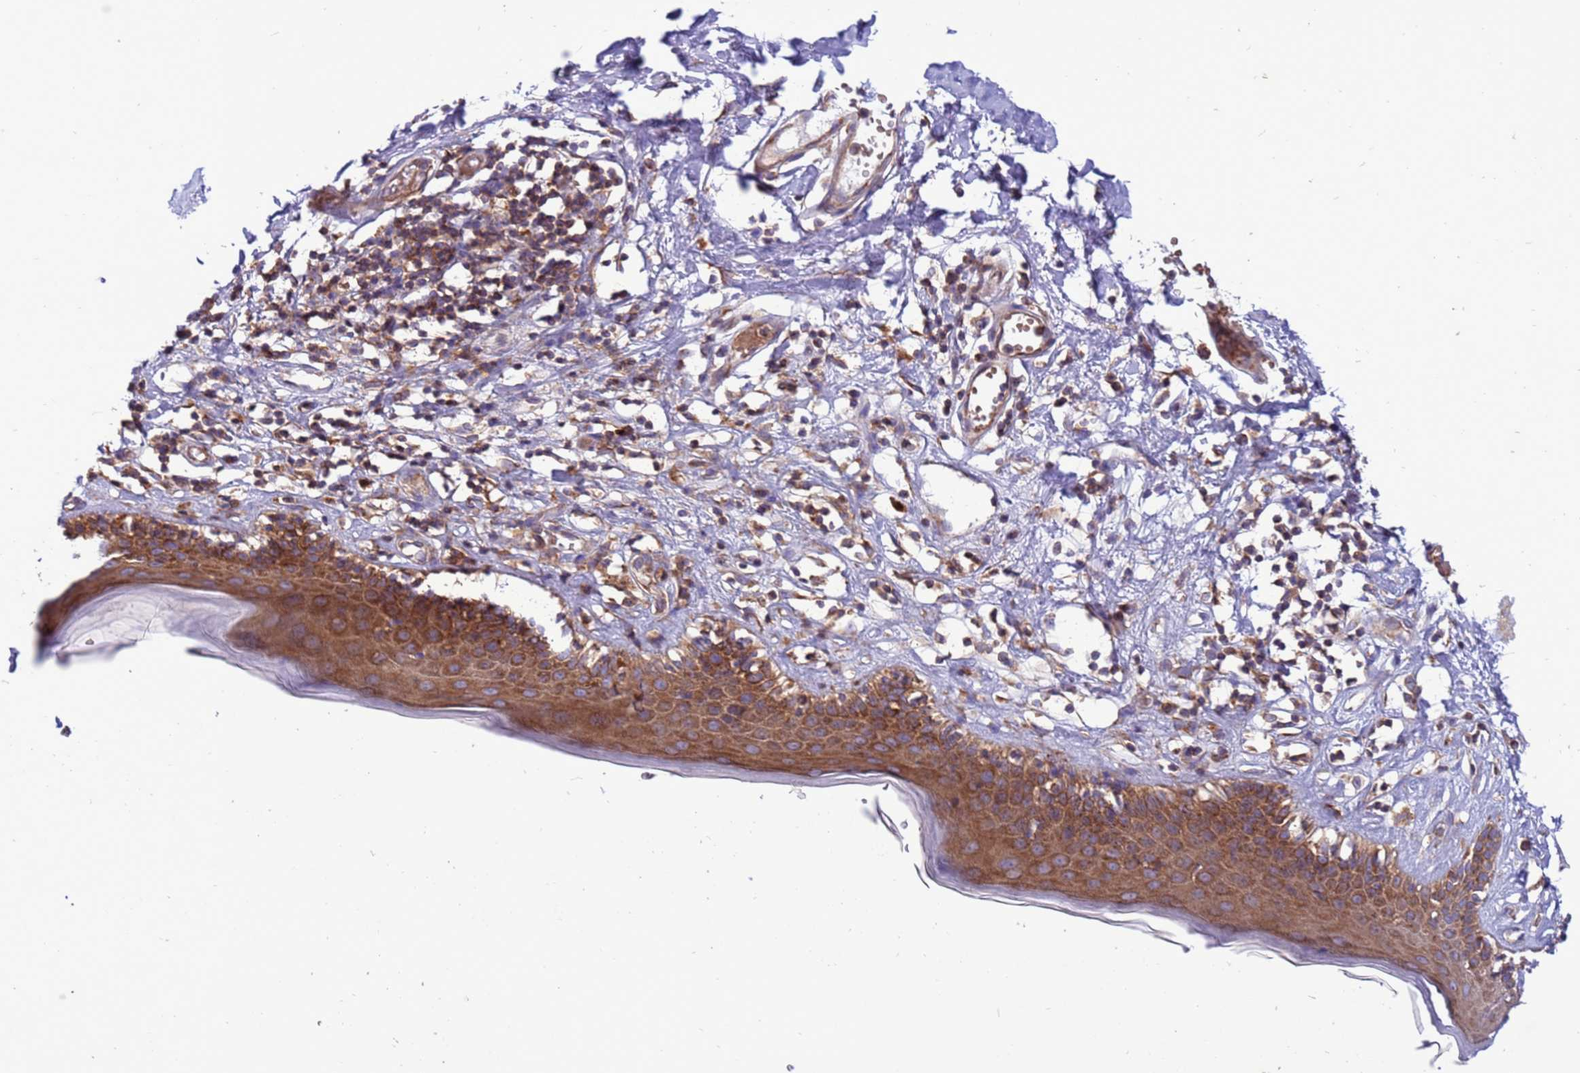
{"staining": {"intensity": "moderate", "quantity": "25%-75%", "location": "cytoplasmic/membranous"}, "tissue": "skin", "cell_type": "Epidermal cells", "image_type": "normal", "snomed": [{"axis": "morphology", "description": "Normal tissue, NOS"}, {"axis": "topography", "description": "Adipose tissue"}, {"axis": "topography", "description": "Vascular tissue"}, {"axis": "topography", "description": "Vulva"}, {"axis": "topography", "description": "Peripheral nerve tissue"}], "caption": "Epidermal cells exhibit medium levels of moderate cytoplasmic/membranous positivity in about 25%-75% of cells in normal human skin.", "gene": "ZC3HAV1", "patient": {"sex": "female", "age": 86}}